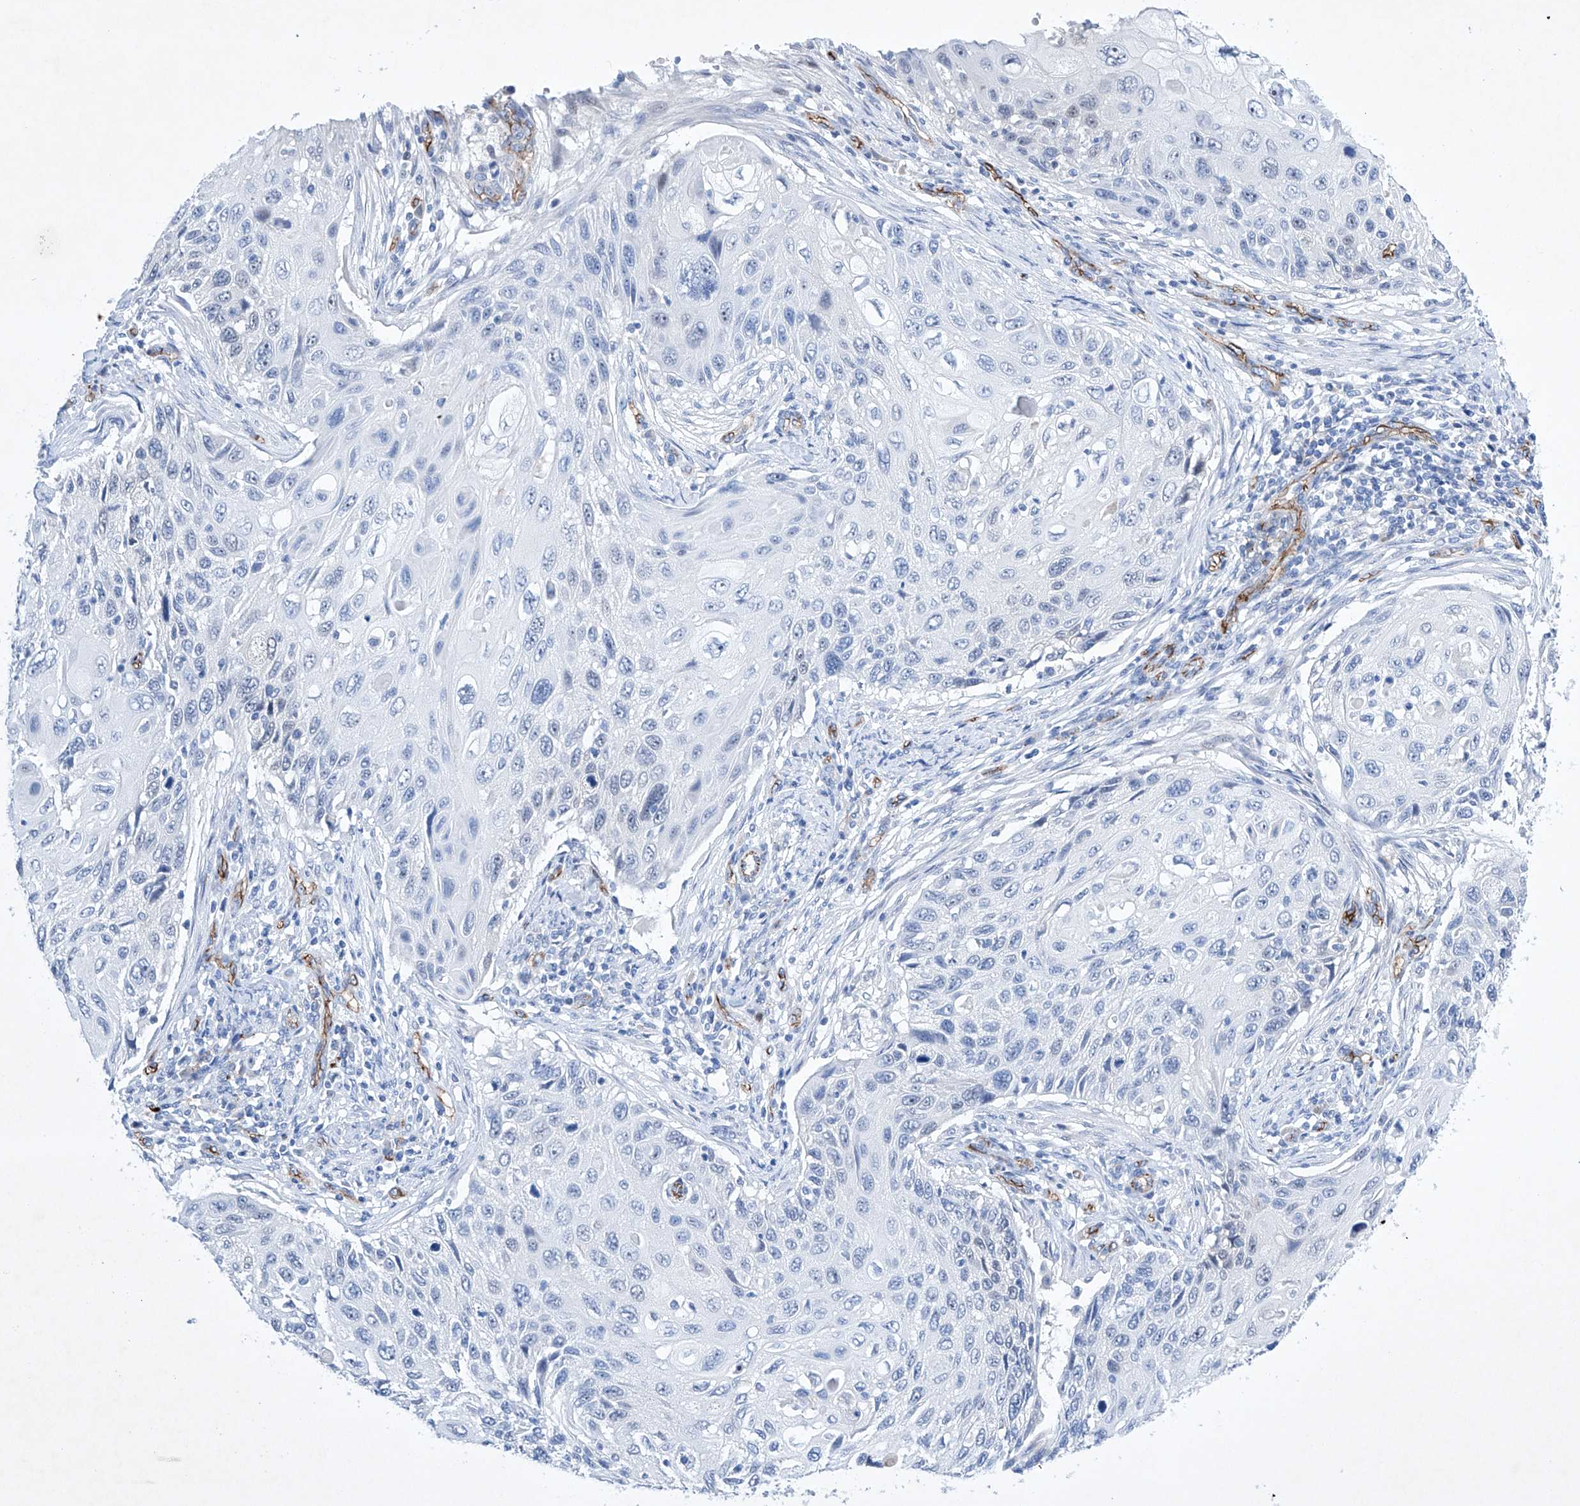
{"staining": {"intensity": "negative", "quantity": "none", "location": "none"}, "tissue": "cervical cancer", "cell_type": "Tumor cells", "image_type": "cancer", "snomed": [{"axis": "morphology", "description": "Squamous cell carcinoma, NOS"}, {"axis": "topography", "description": "Cervix"}], "caption": "IHC of human cervical cancer (squamous cell carcinoma) reveals no staining in tumor cells.", "gene": "ETV7", "patient": {"sex": "female", "age": 70}}